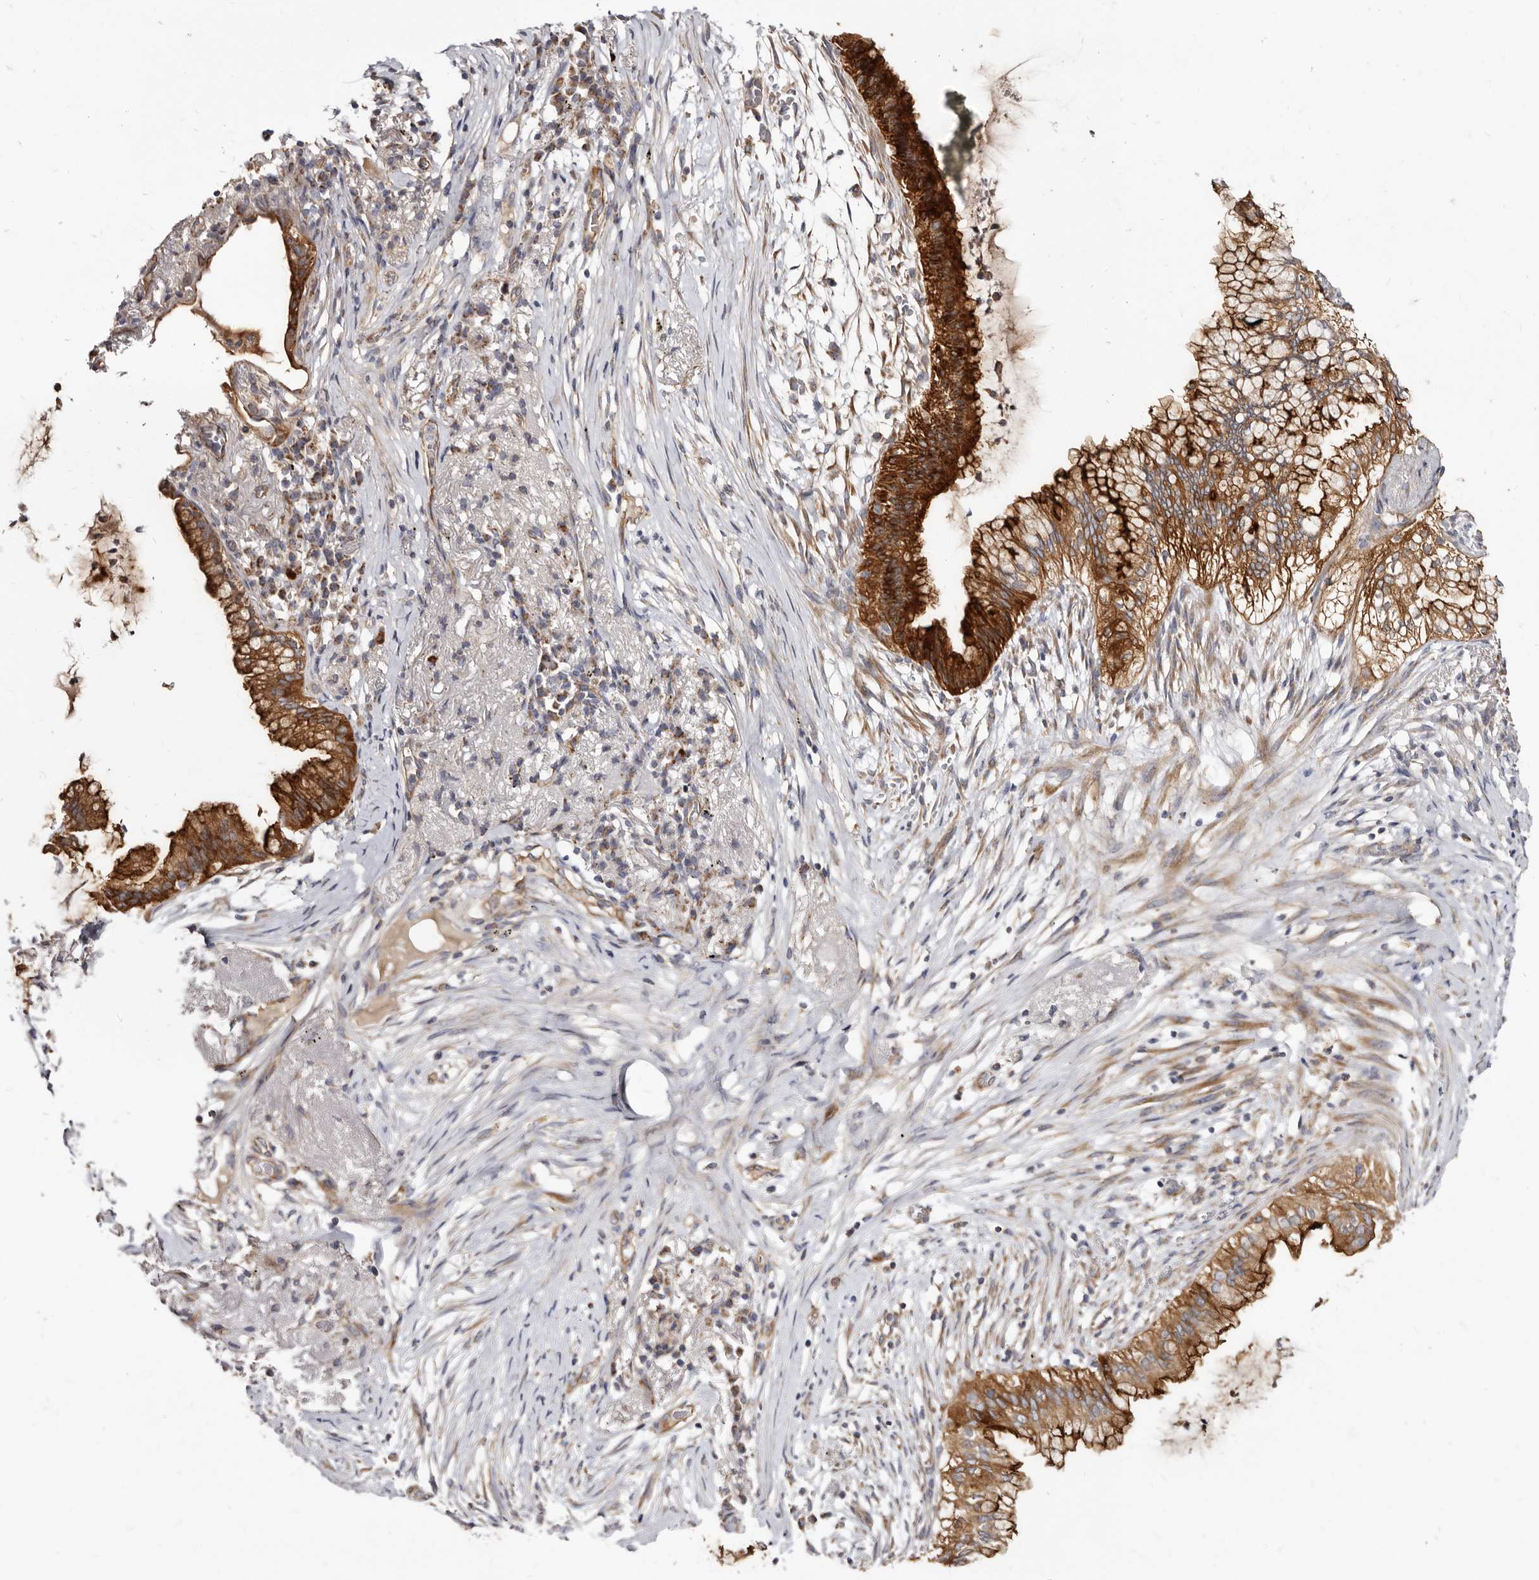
{"staining": {"intensity": "strong", "quantity": ">75%", "location": "cytoplasmic/membranous"}, "tissue": "lung cancer", "cell_type": "Tumor cells", "image_type": "cancer", "snomed": [{"axis": "morphology", "description": "Adenocarcinoma, NOS"}, {"axis": "topography", "description": "Lung"}], "caption": "Protein expression analysis of human lung adenocarcinoma reveals strong cytoplasmic/membranous expression in about >75% of tumor cells. (Brightfield microscopy of DAB IHC at high magnification).", "gene": "BAIAP2L1", "patient": {"sex": "female", "age": 70}}